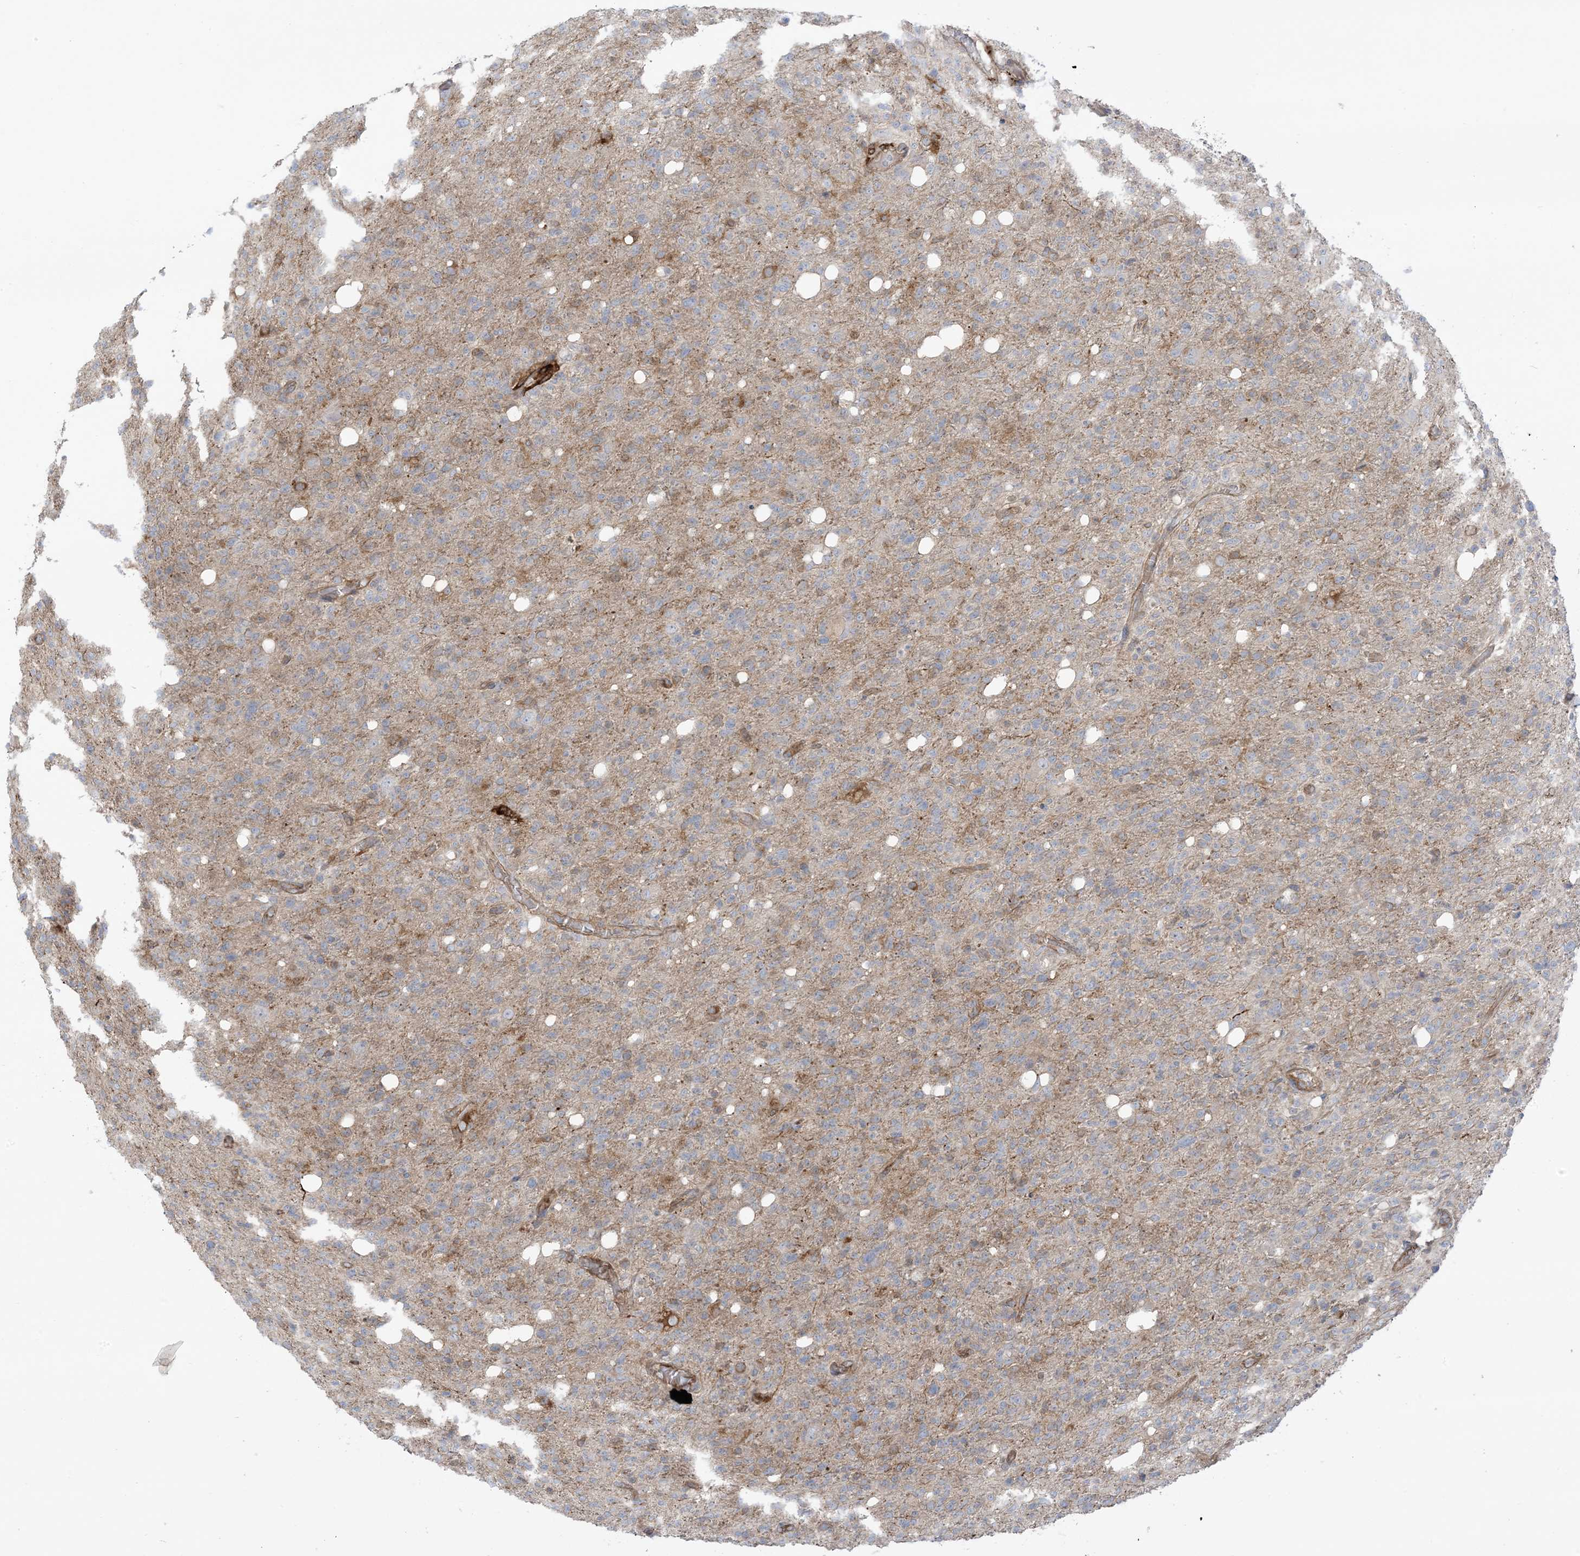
{"staining": {"intensity": "weak", "quantity": "<25%", "location": "cytoplasmic/membranous"}, "tissue": "glioma", "cell_type": "Tumor cells", "image_type": "cancer", "snomed": [{"axis": "morphology", "description": "Glioma, malignant, High grade"}, {"axis": "topography", "description": "Brain"}], "caption": "High power microscopy photomicrograph of an immunohistochemistry micrograph of glioma, revealing no significant positivity in tumor cells. The staining is performed using DAB (3,3'-diaminobenzidine) brown chromogen with nuclei counter-stained in using hematoxylin.", "gene": "ICMT", "patient": {"sex": "female", "age": 57}}